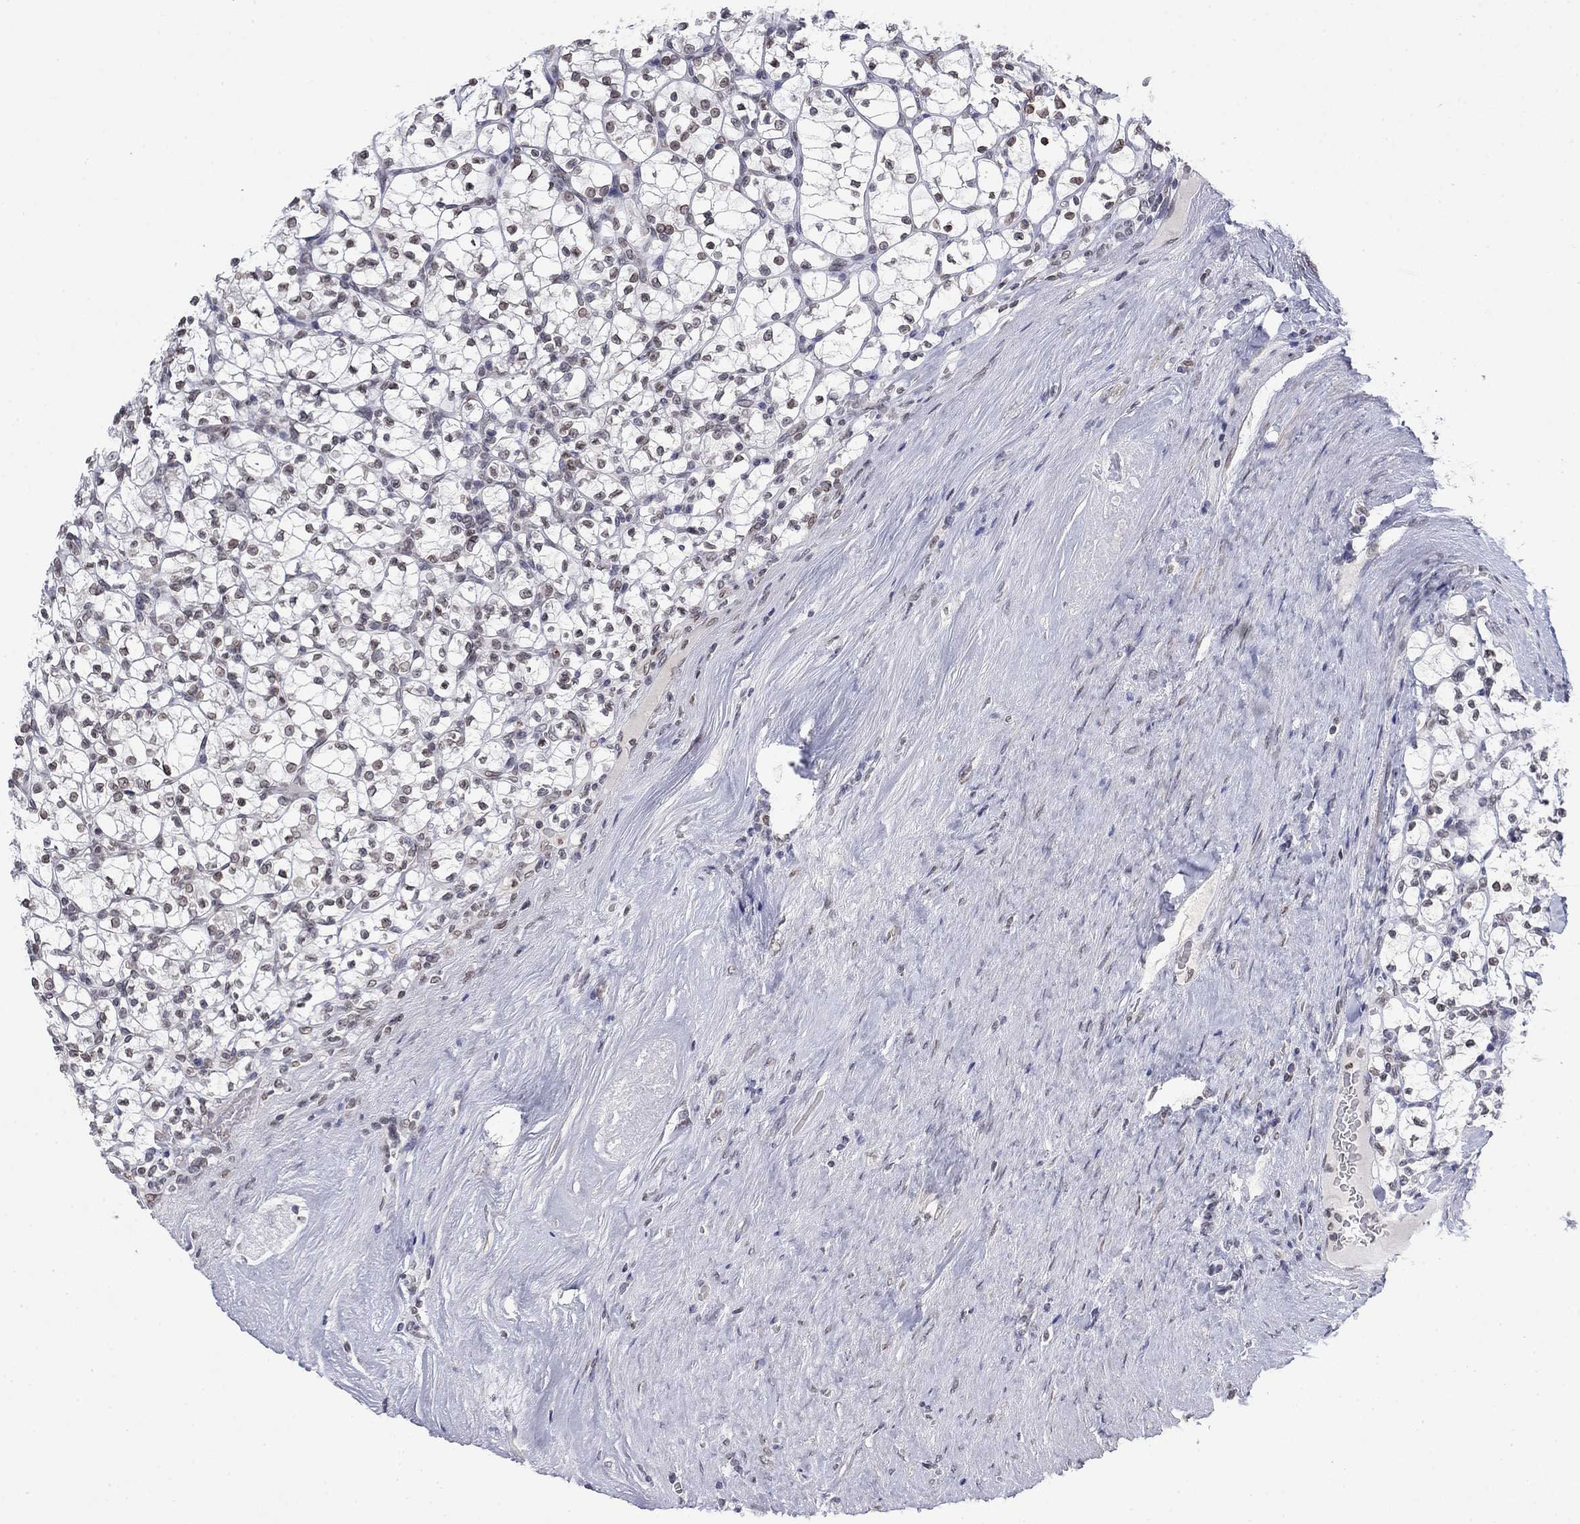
{"staining": {"intensity": "weak", "quantity": "<25%", "location": "nuclear"}, "tissue": "renal cancer", "cell_type": "Tumor cells", "image_type": "cancer", "snomed": [{"axis": "morphology", "description": "Adenocarcinoma, NOS"}, {"axis": "topography", "description": "Kidney"}], "caption": "Immunohistochemical staining of human renal adenocarcinoma demonstrates no significant staining in tumor cells.", "gene": "TOR1AIP1", "patient": {"sex": "female", "age": 89}}